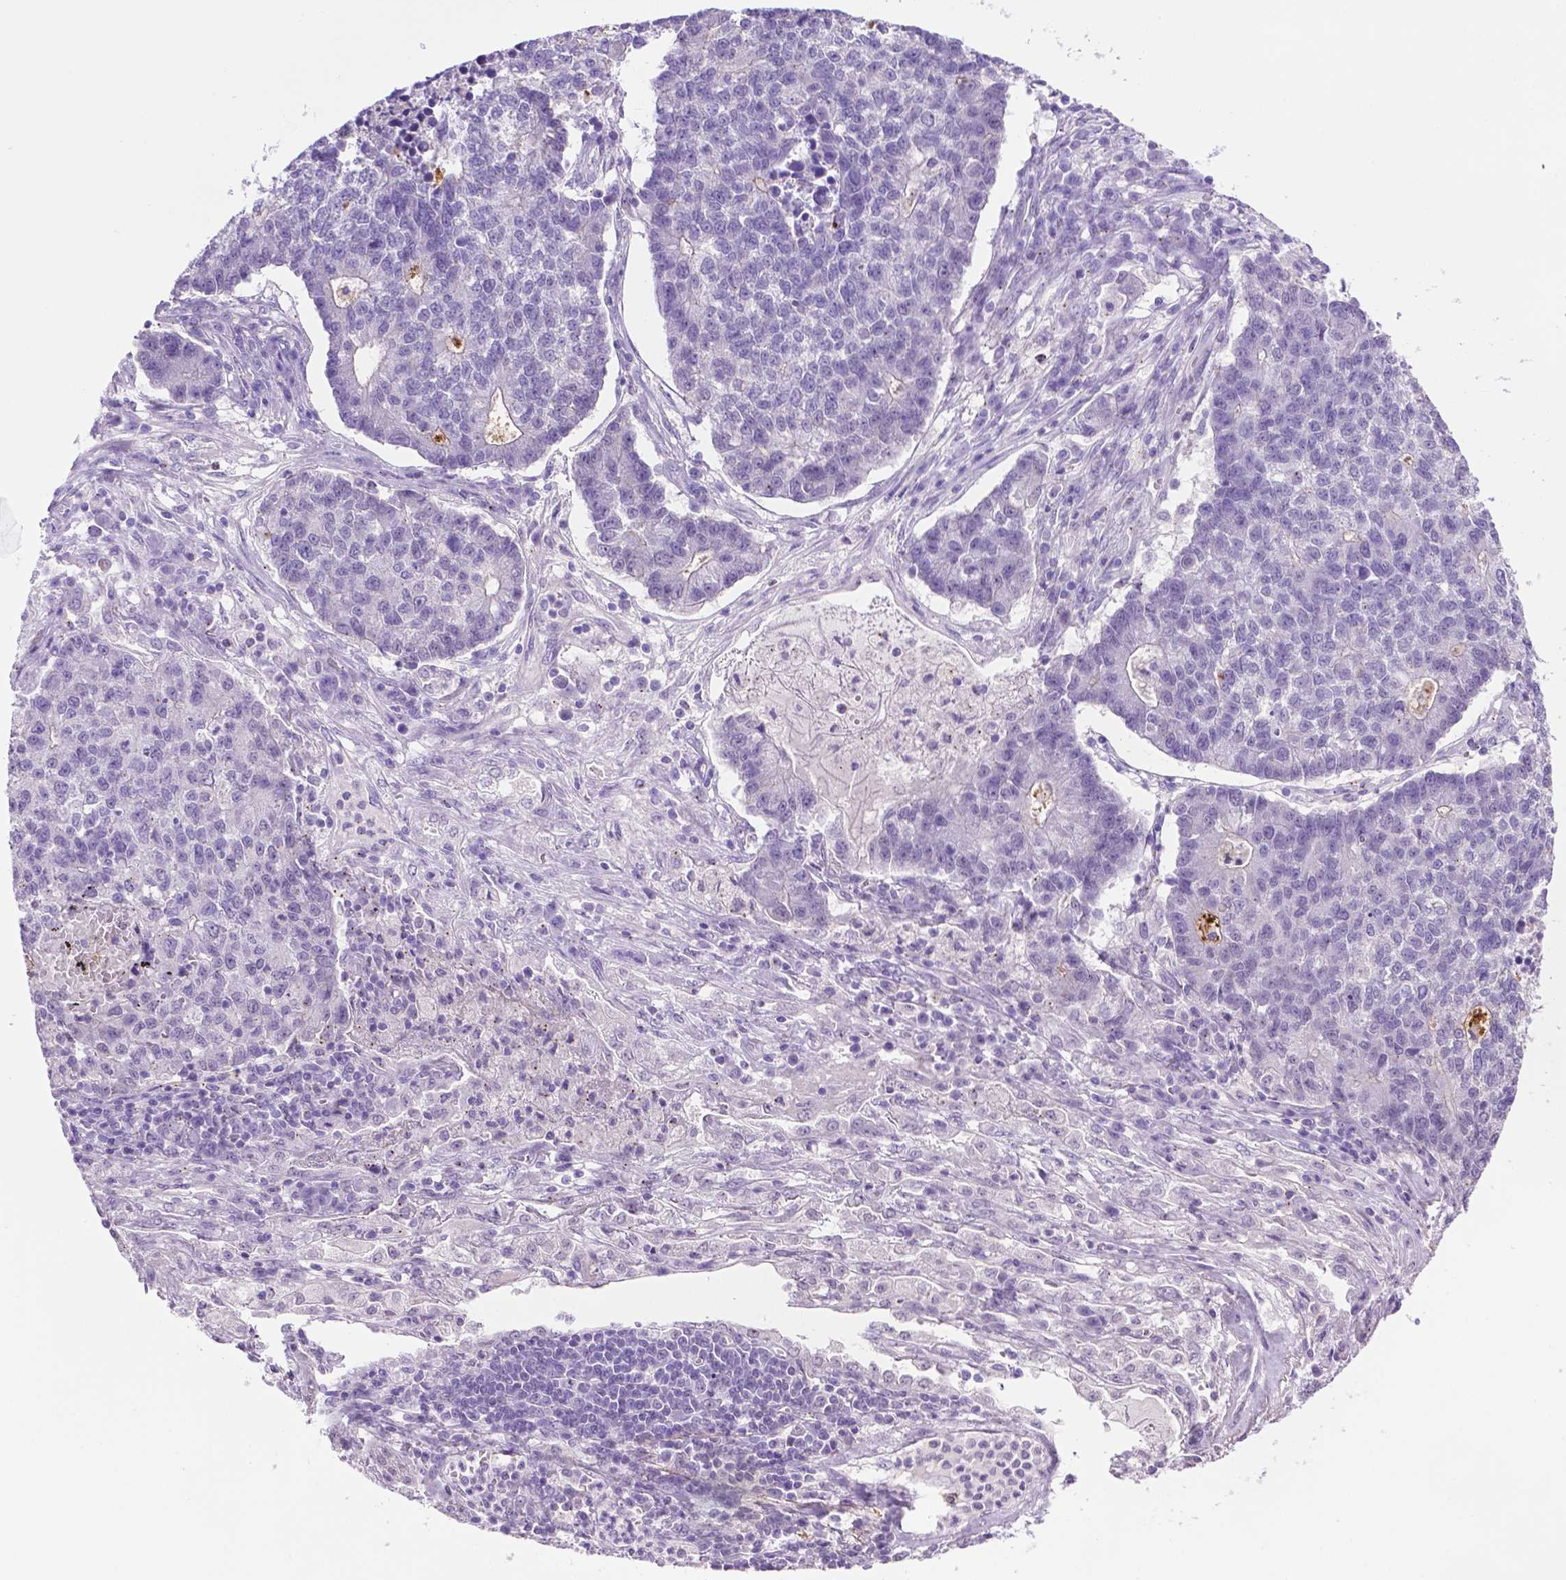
{"staining": {"intensity": "negative", "quantity": "none", "location": "none"}, "tissue": "lung cancer", "cell_type": "Tumor cells", "image_type": "cancer", "snomed": [{"axis": "morphology", "description": "Adenocarcinoma, NOS"}, {"axis": "topography", "description": "Lung"}], "caption": "Tumor cells are negative for brown protein staining in lung cancer (adenocarcinoma).", "gene": "MMP27", "patient": {"sex": "male", "age": 57}}